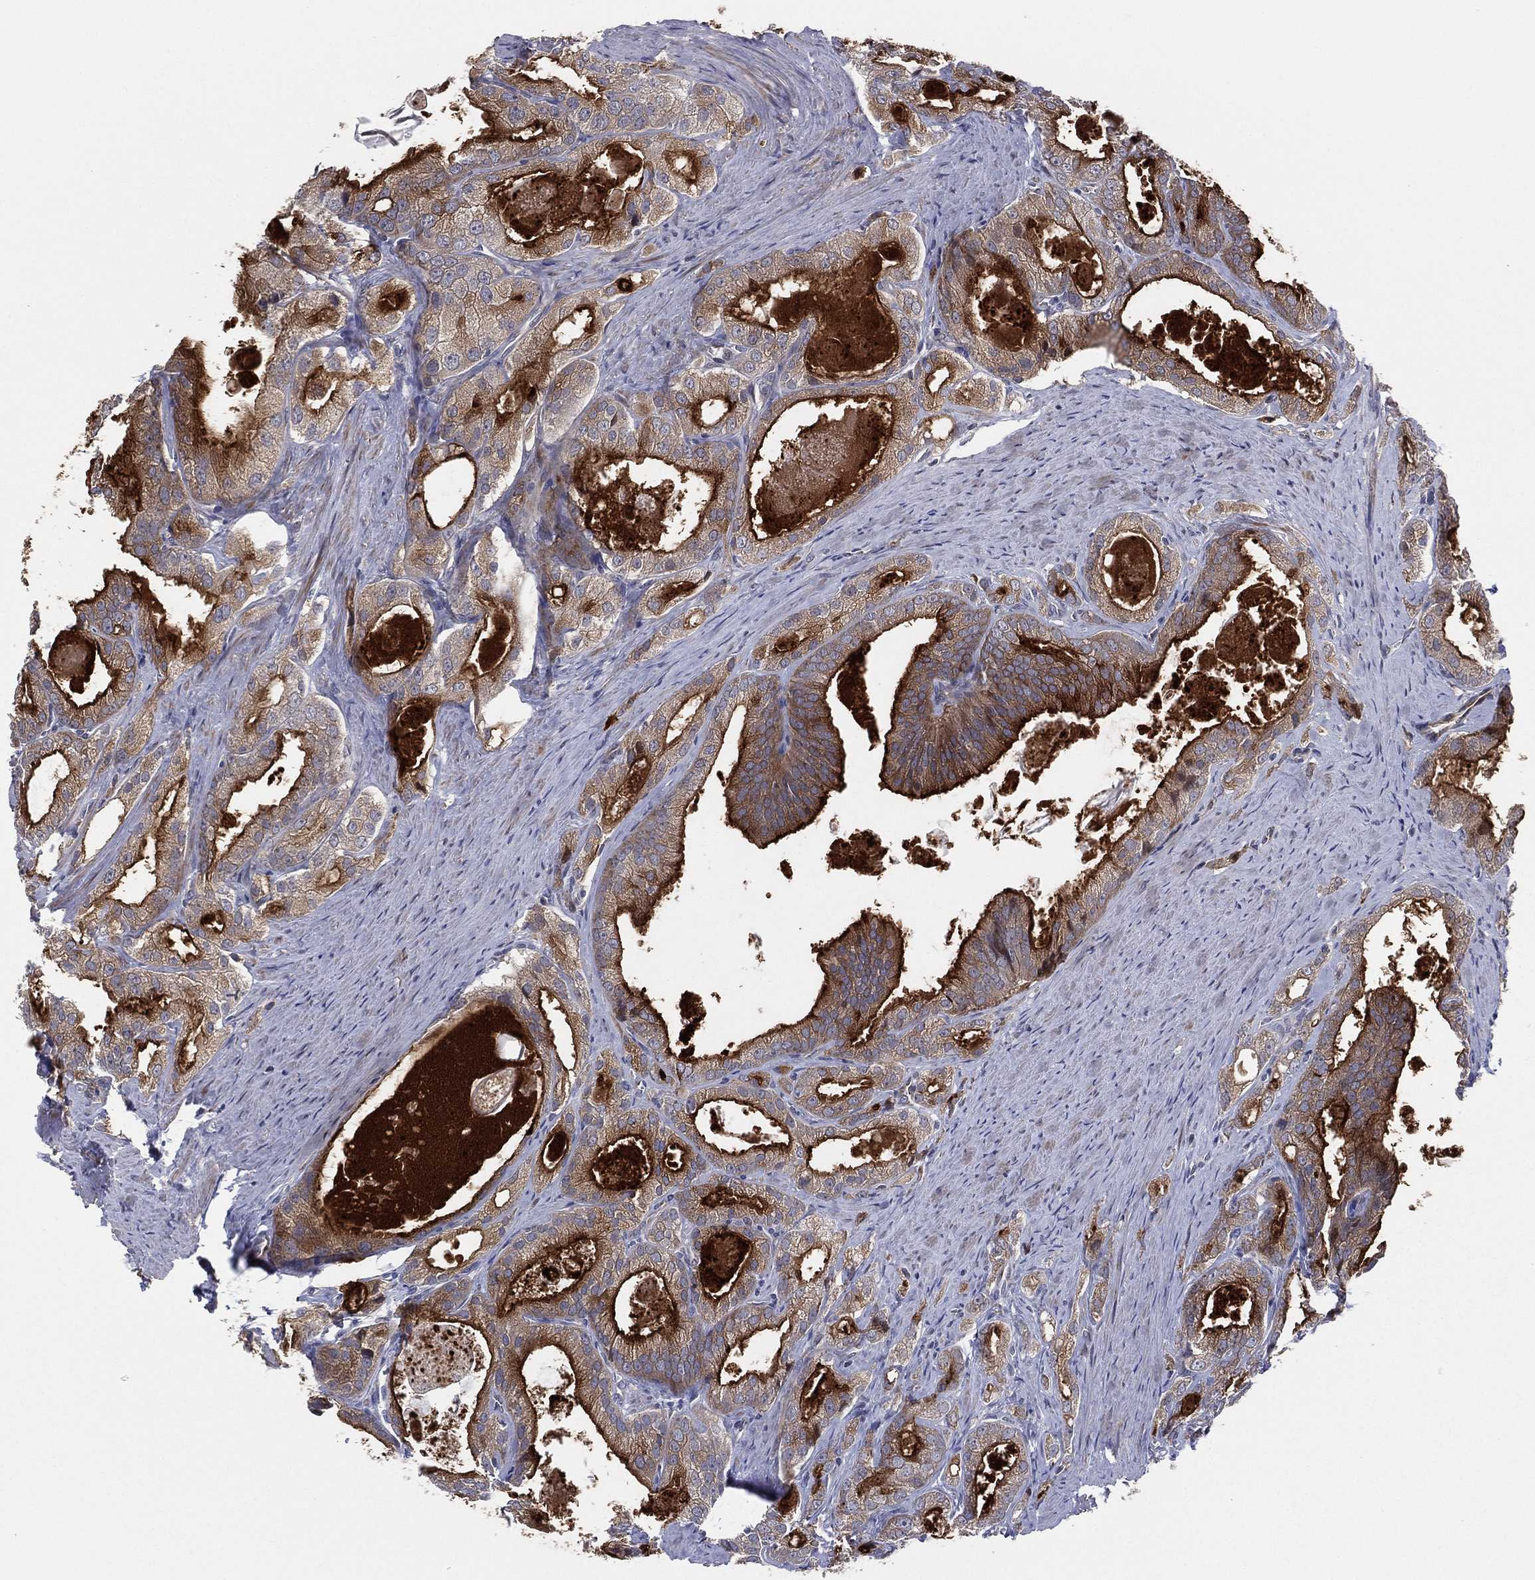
{"staining": {"intensity": "strong", "quantity": "25%-75%", "location": "cytoplasmic/membranous"}, "tissue": "prostate cancer", "cell_type": "Tumor cells", "image_type": "cancer", "snomed": [{"axis": "morphology", "description": "Adenocarcinoma, NOS"}, {"axis": "morphology", "description": "Adenocarcinoma, High grade"}, {"axis": "topography", "description": "Prostate"}], "caption": "The micrograph demonstrates immunohistochemical staining of adenocarcinoma (prostate). There is strong cytoplasmic/membranous positivity is seen in approximately 25%-75% of tumor cells.", "gene": "UTP14A", "patient": {"sex": "male", "age": 70}}